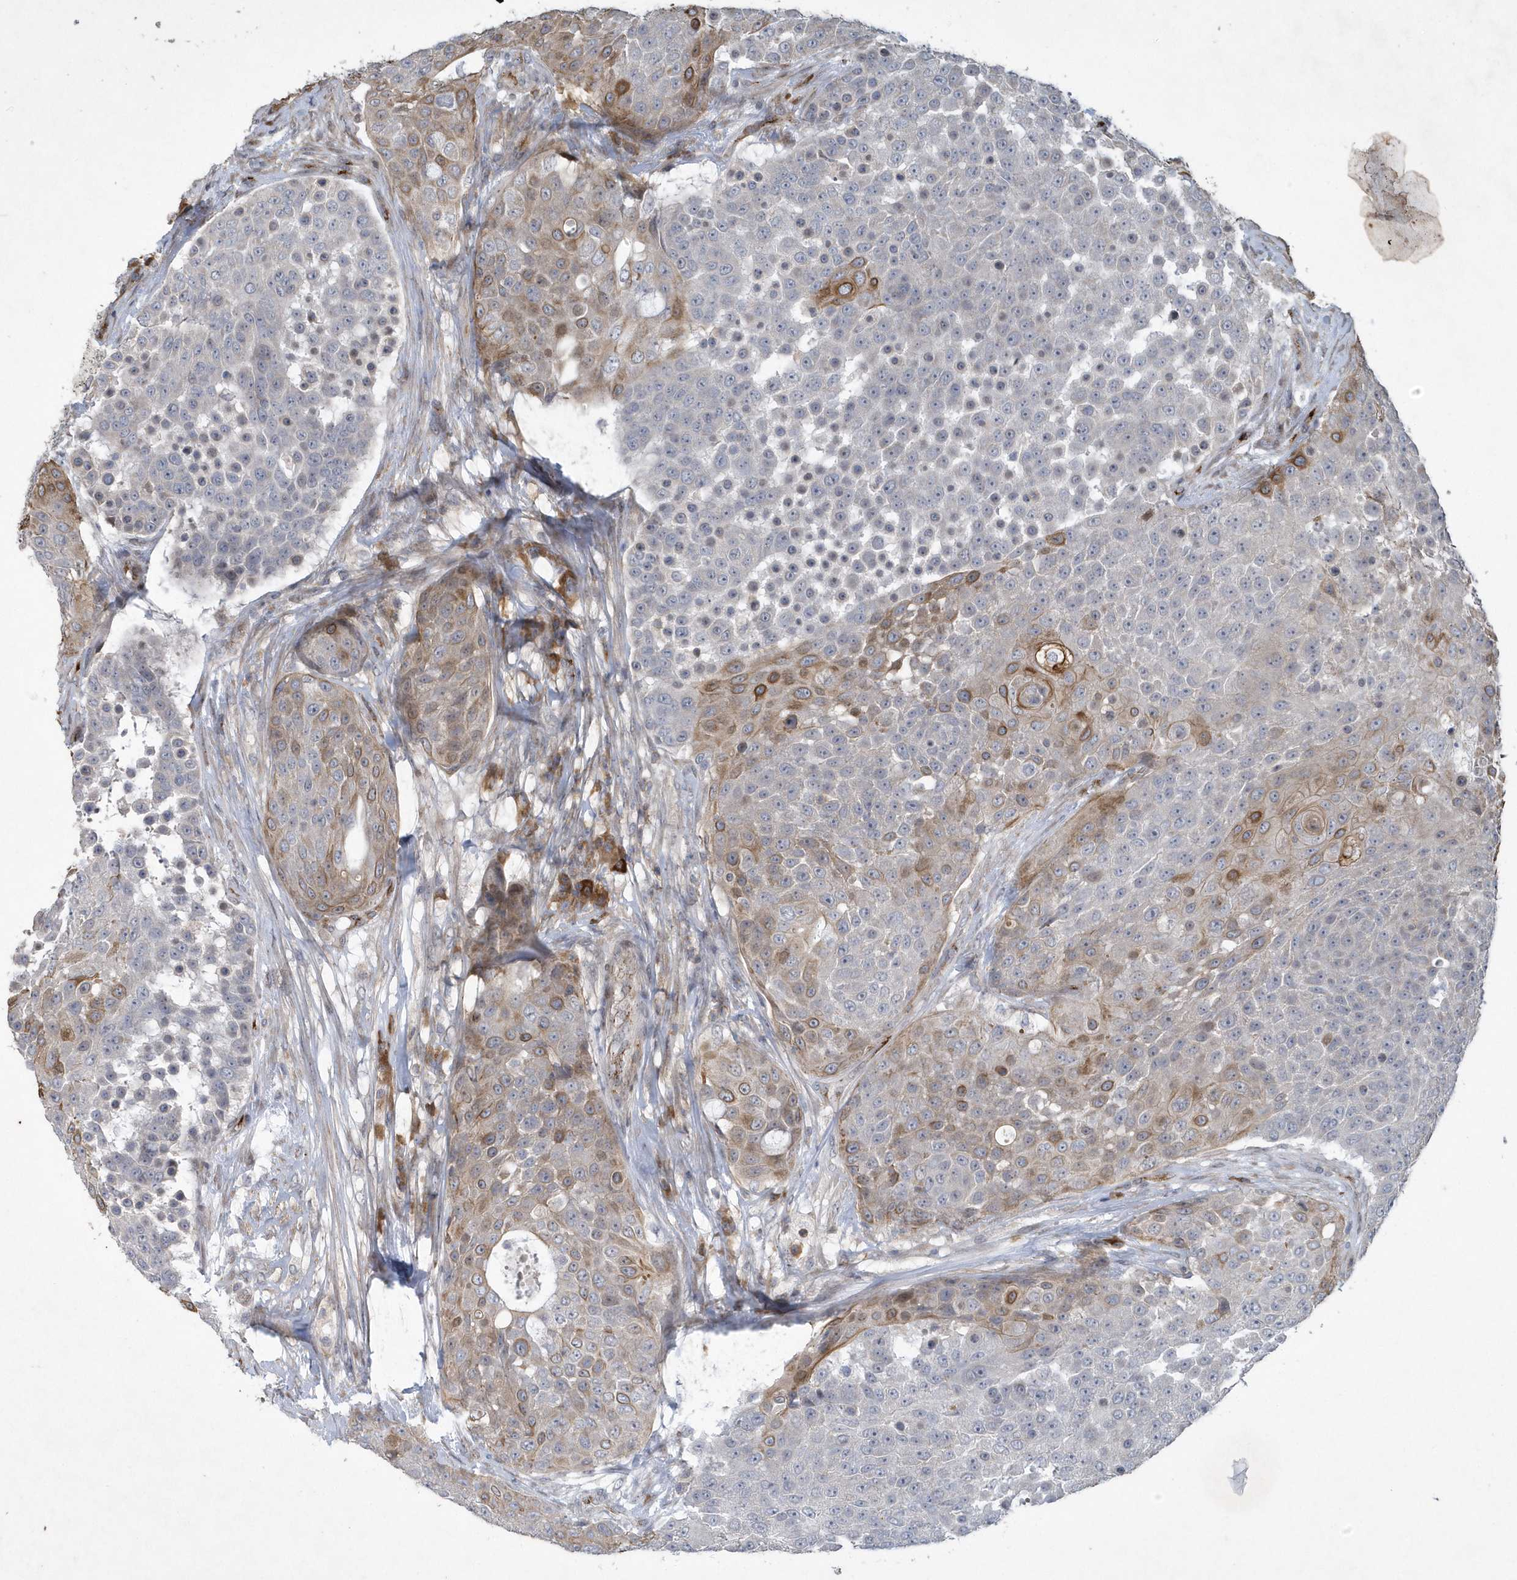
{"staining": {"intensity": "moderate", "quantity": "<25%", "location": "cytoplasmic/membranous"}, "tissue": "urothelial cancer", "cell_type": "Tumor cells", "image_type": "cancer", "snomed": [{"axis": "morphology", "description": "Urothelial carcinoma, High grade"}, {"axis": "topography", "description": "Urinary bladder"}], "caption": "Protein staining of urothelial cancer tissue shows moderate cytoplasmic/membranous positivity in approximately <25% of tumor cells. (IHC, brightfield microscopy, high magnification).", "gene": "N4BP2", "patient": {"sex": "female", "age": 63}}